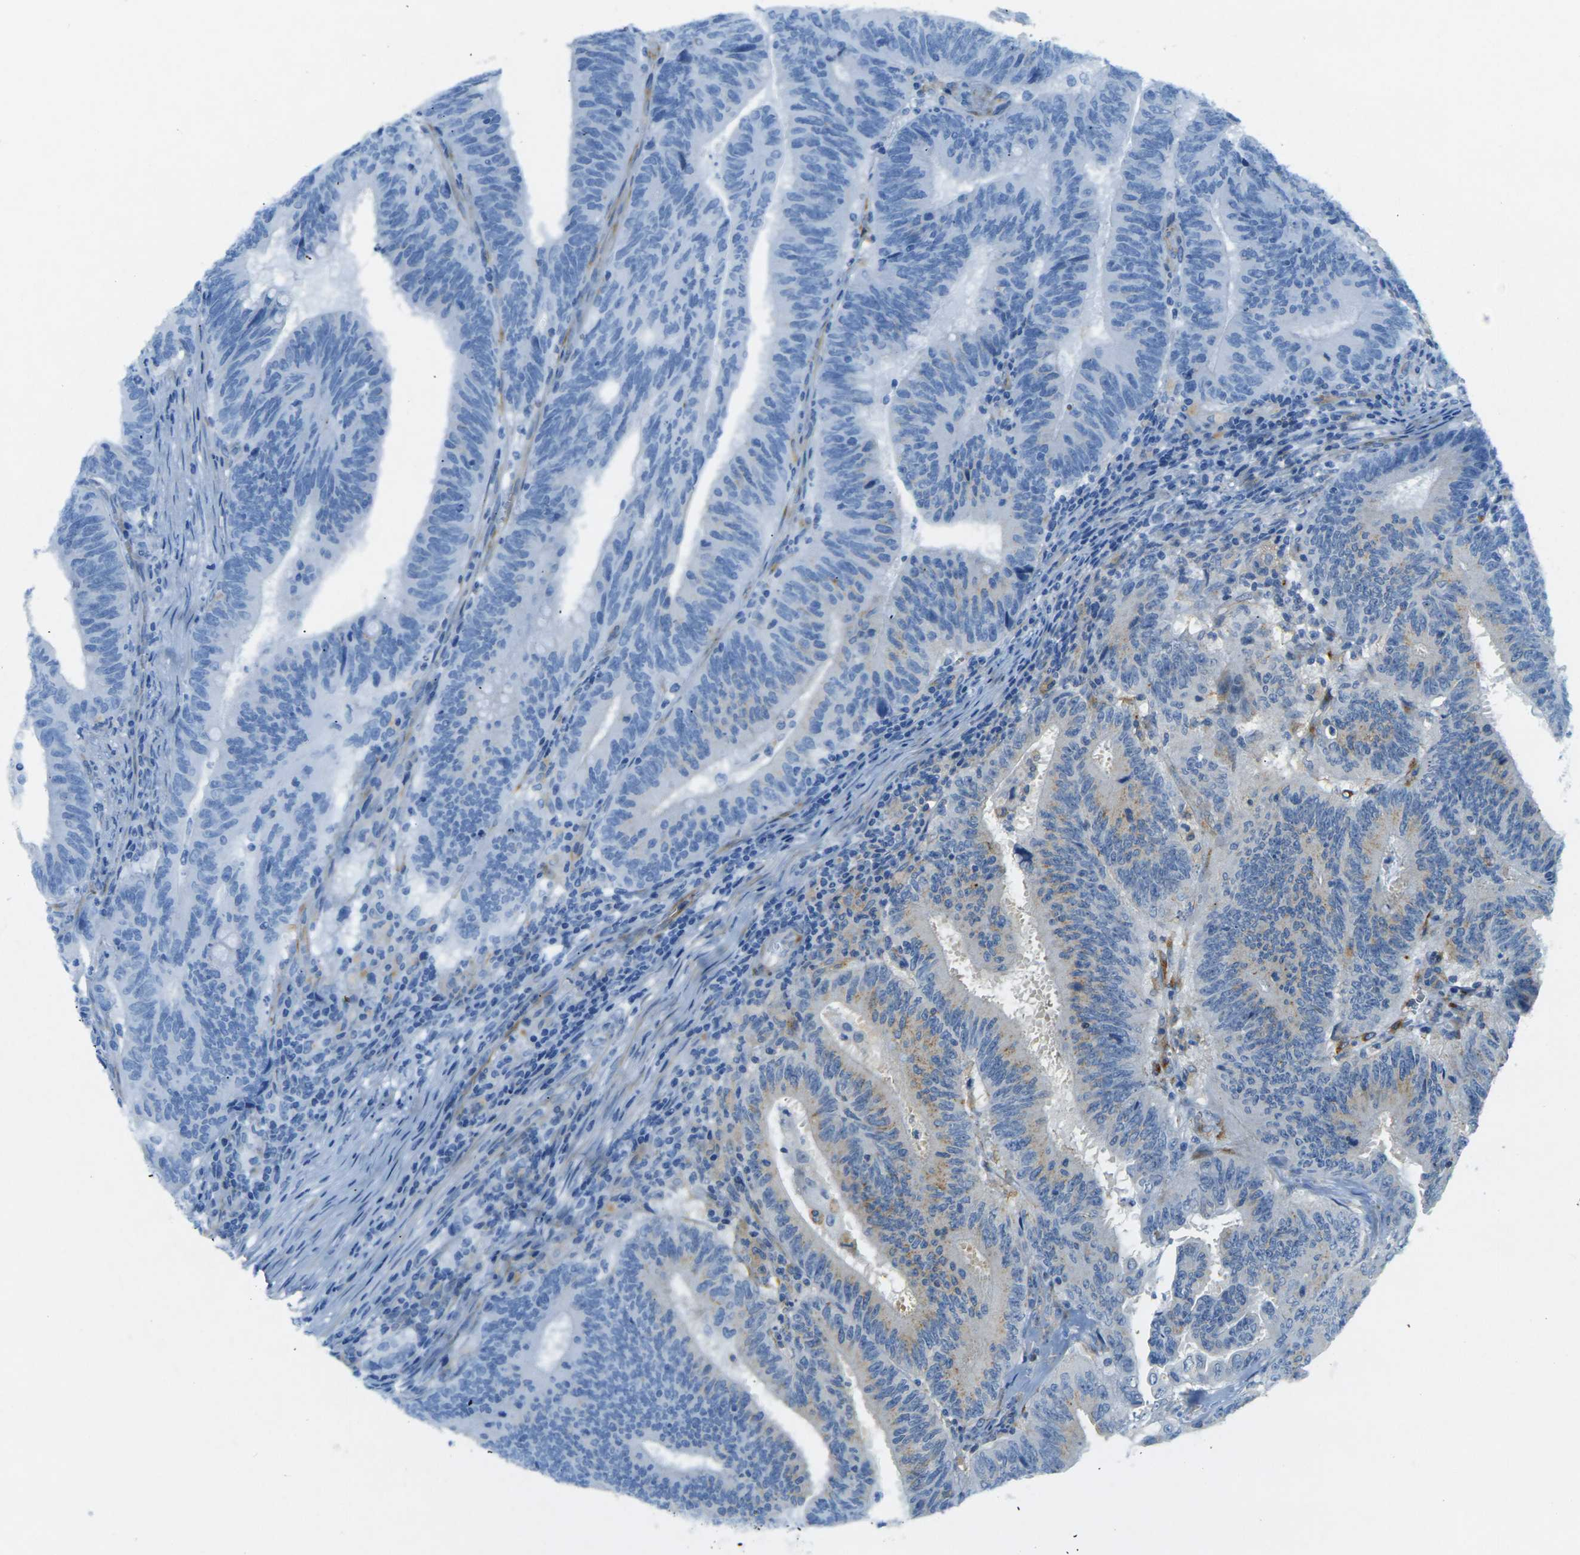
{"staining": {"intensity": "weak", "quantity": "25%-75%", "location": "cytoplasmic/membranous"}, "tissue": "colorectal cancer", "cell_type": "Tumor cells", "image_type": "cancer", "snomed": [{"axis": "morphology", "description": "Adenocarcinoma, NOS"}, {"axis": "topography", "description": "Colon"}], "caption": "Protein expression analysis of colorectal cancer reveals weak cytoplasmic/membranous expression in about 25%-75% of tumor cells.", "gene": "SORT1", "patient": {"sex": "male", "age": 45}}